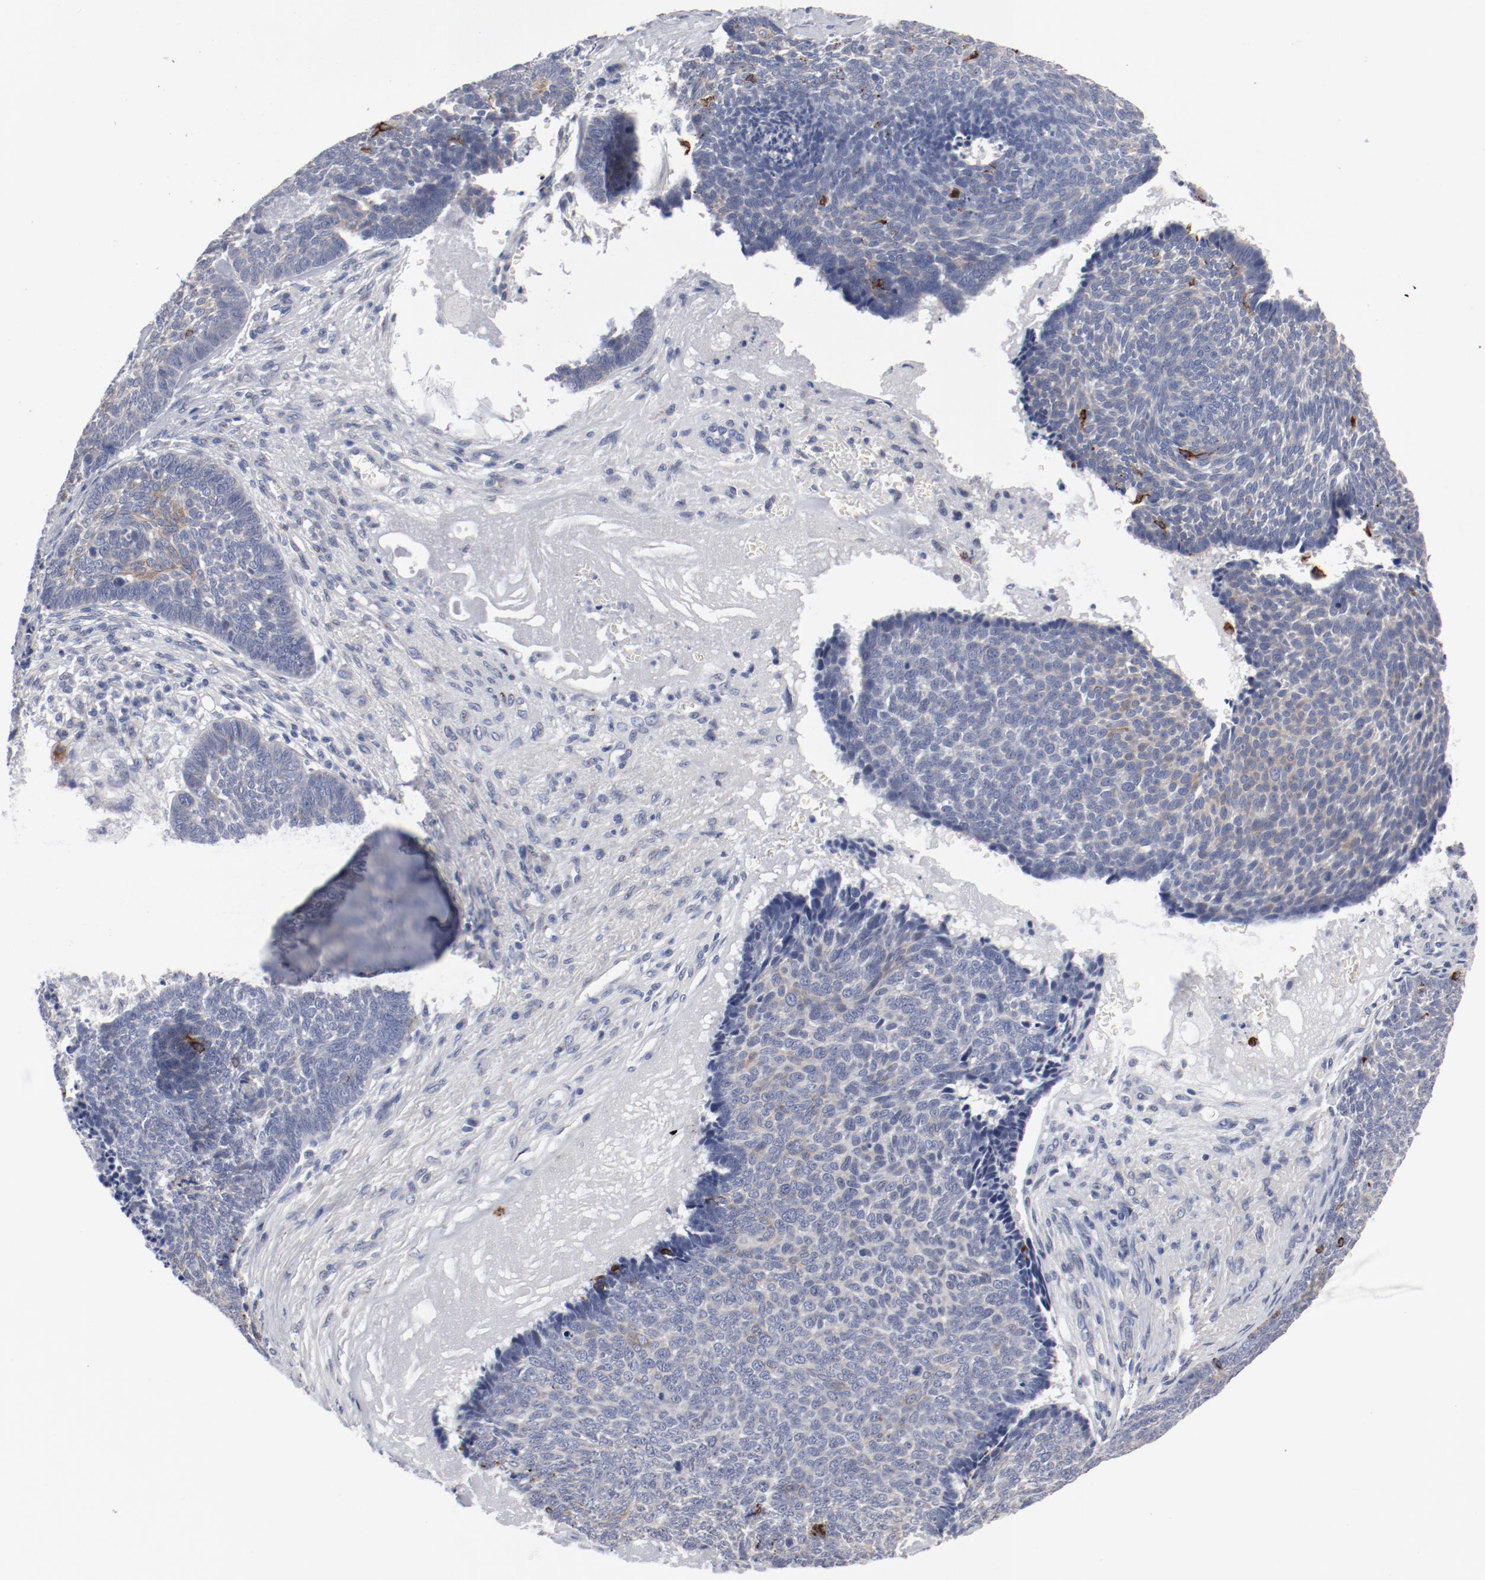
{"staining": {"intensity": "strong", "quantity": "<25%", "location": "cytoplasmic/membranous"}, "tissue": "skin cancer", "cell_type": "Tumor cells", "image_type": "cancer", "snomed": [{"axis": "morphology", "description": "Basal cell carcinoma"}, {"axis": "topography", "description": "Skin"}], "caption": "A high-resolution histopathology image shows IHC staining of skin cancer (basal cell carcinoma), which displays strong cytoplasmic/membranous staining in about <25% of tumor cells. (DAB IHC with brightfield microscopy, high magnification).", "gene": "GPR143", "patient": {"sex": "male", "age": 84}}